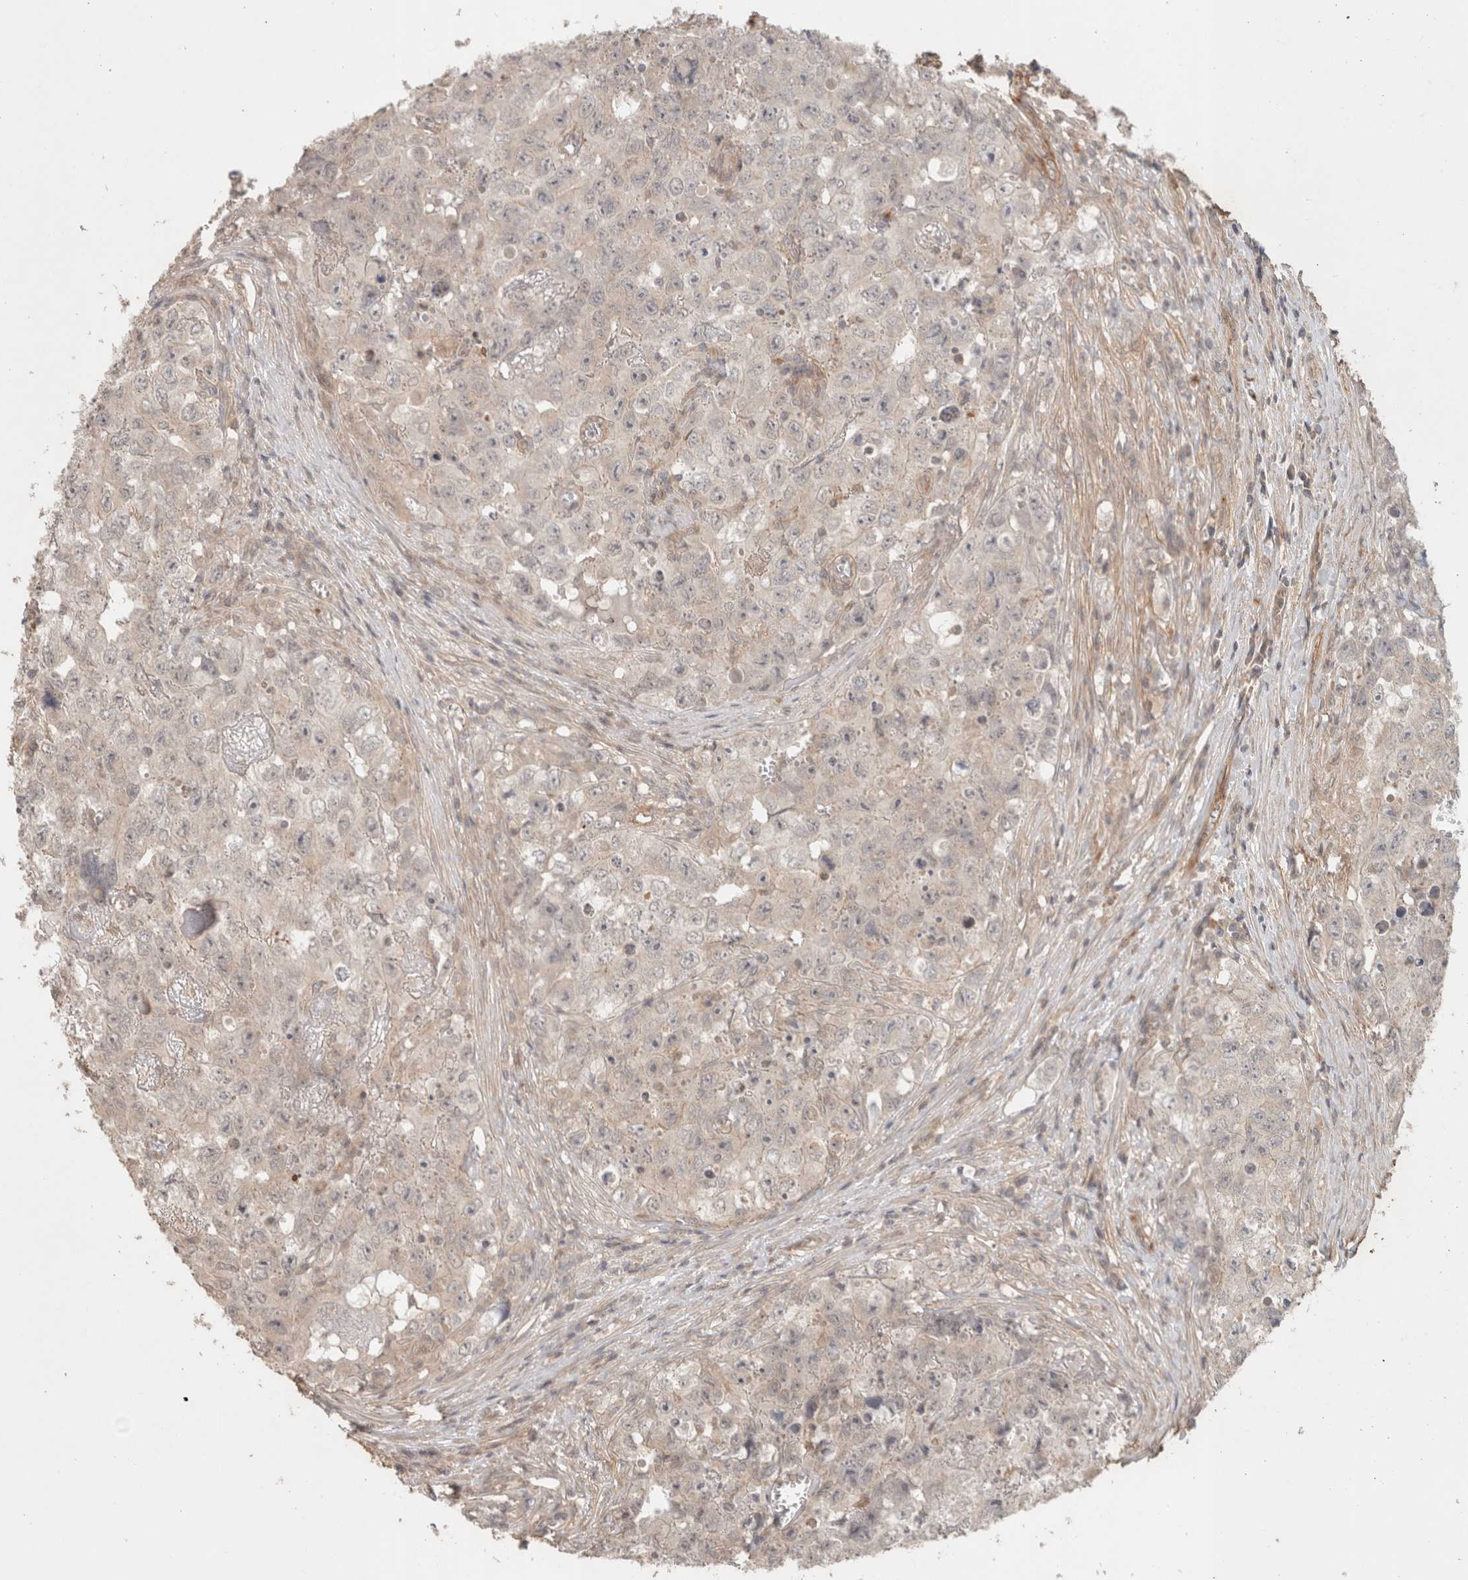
{"staining": {"intensity": "negative", "quantity": "none", "location": "none"}, "tissue": "testis cancer", "cell_type": "Tumor cells", "image_type": "cancer", "snomed": [{"axis": "morphology", "description": "Seminoma, NOS"}, {"axis": "morphology", "description": "Carcinoma, Embryonal, NOS"}, {"axis": "topography", "description": "Testis"}], "caption": "Protein analysis of testis cancer (embryonal carcinoma) shows no significant staining in tumor cells.", "gene": "HSPG2", "patient": {"sex": "male", "age": 43}}